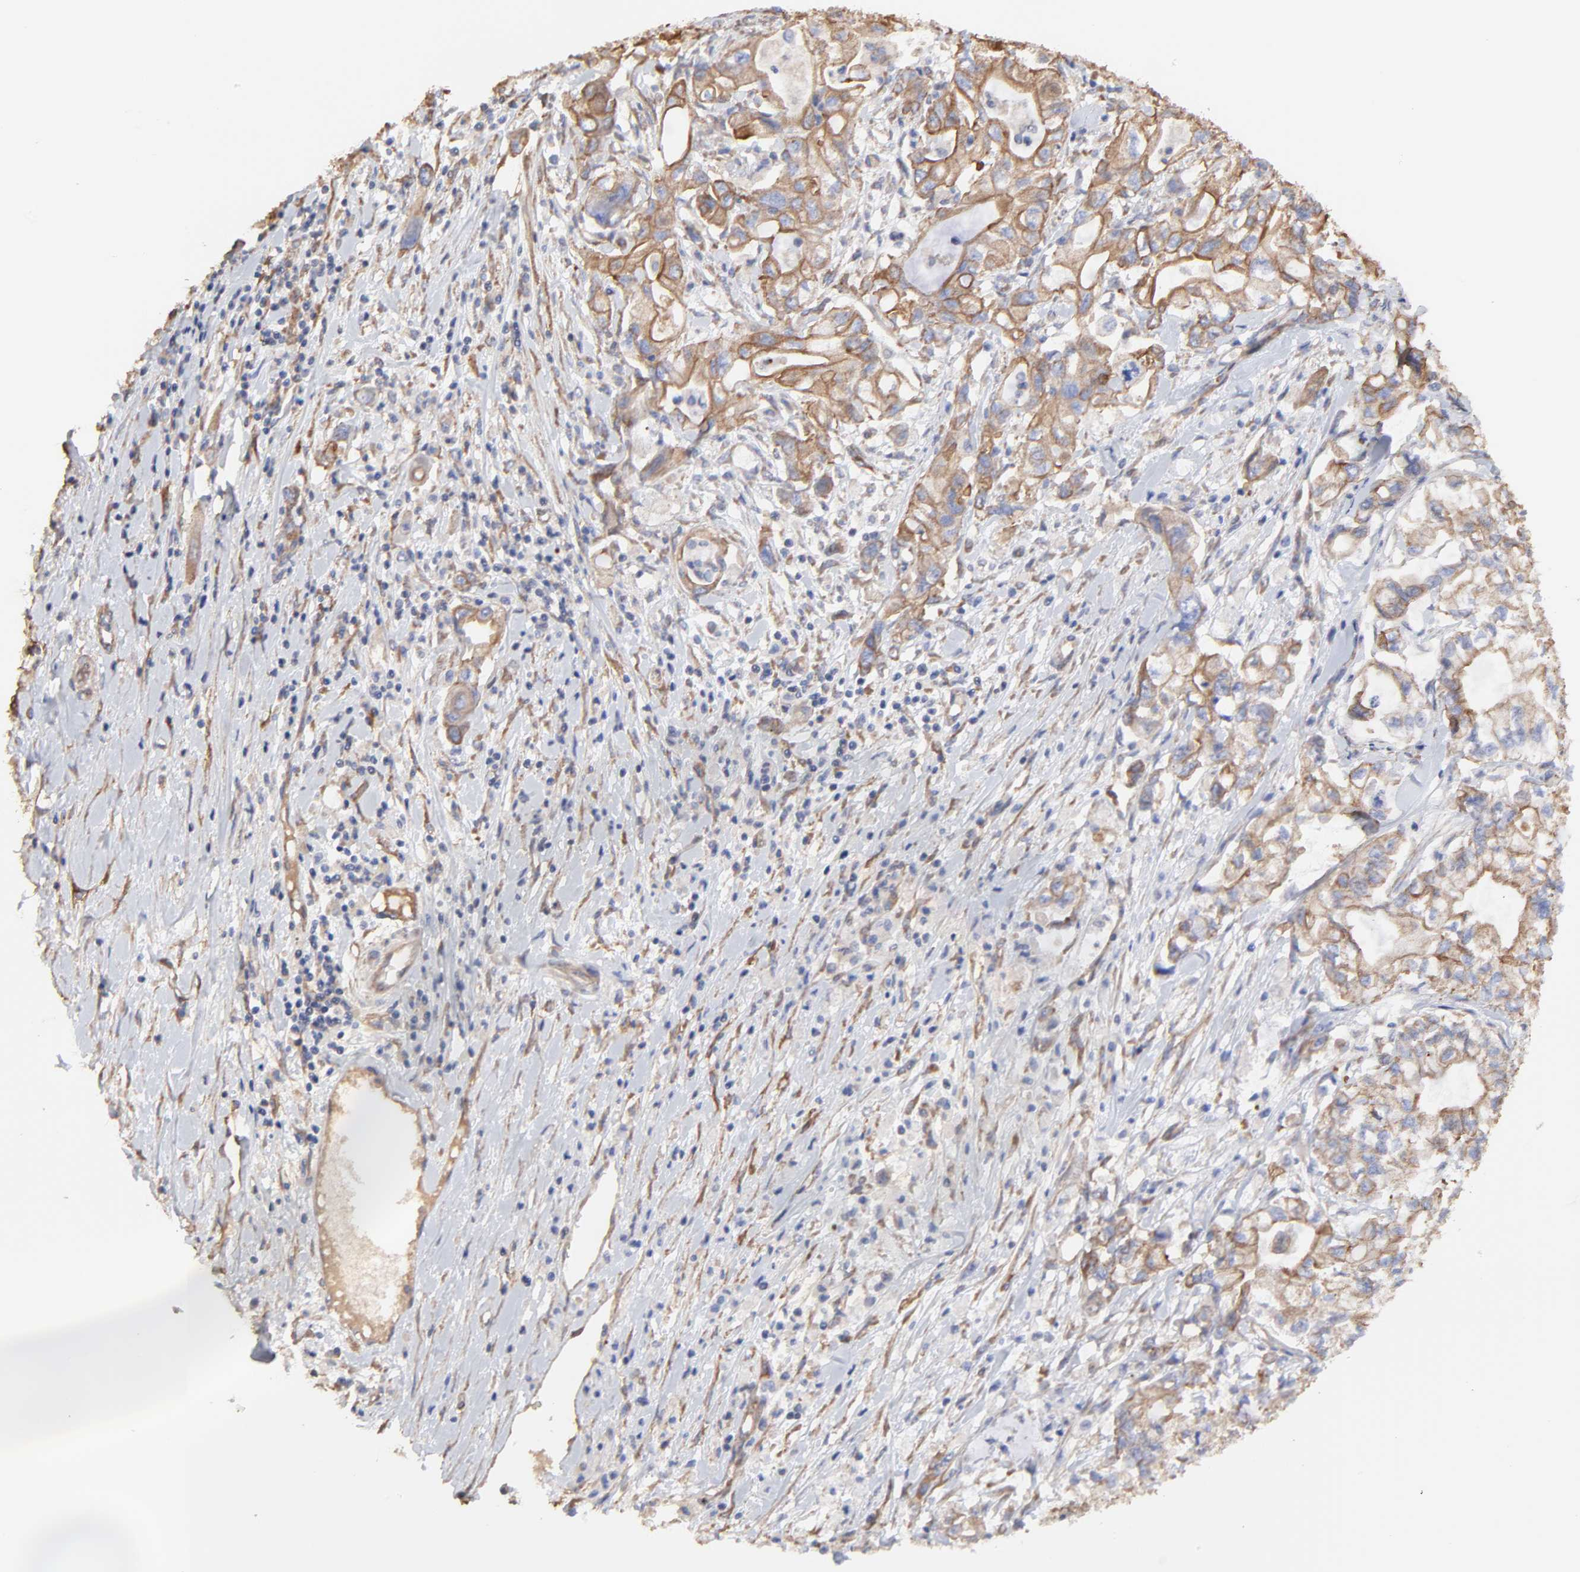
{"staining": {"intensity": "moderate", "quantity": ">75%", "location": "cytoplasmic/membranous"}, "tissue": "pancreatic cancer", "cell_type": "Tumor cells", "image_type": "cancer", "snomed": [{"axis": "morphology", "description": "Adenocarcinoma, NOS"}, {"axis": "topography", "description": "Pancreas"}], "caption": "Pancreatic adenocarcinoma stained for a protein demonstrates moderate cytoplasmic/membranous positivity in tumor cells.", "gene": "LRCH2", "patient": {"sex": "male", "age": 79}}